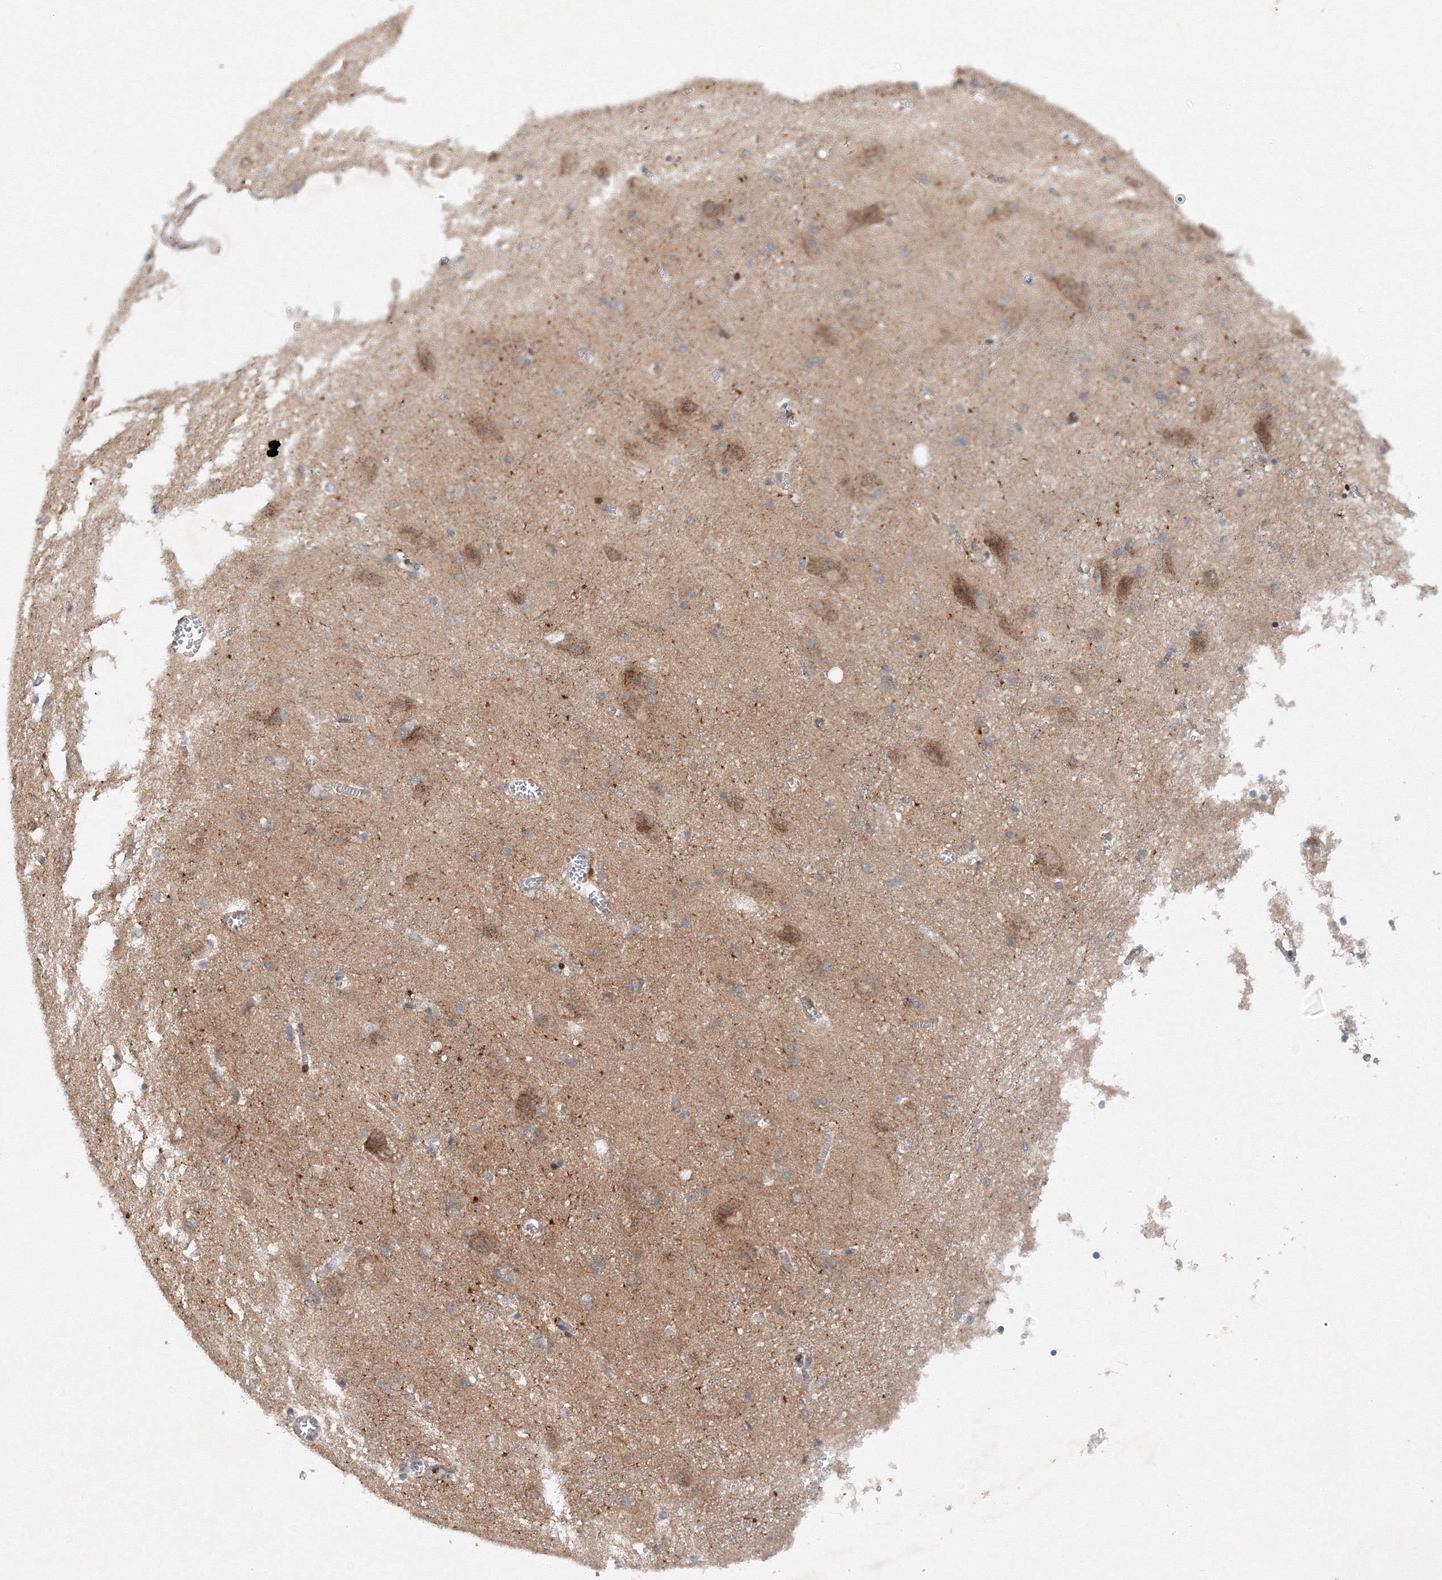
{"staining": {"intensity": "weak", "quantity": "<25%", "location": "cytoplasmic/membranous"}, "tissue": "caudate", "cell_type": "Glial cells", "image_type": "normal", "snomed": [{"axis": "morphology", "description": "Normal tissue, NOS"}, {"axis": "topography", "description": "Lateral ventricle wall"}], "caption": "The micrograph shows no staining of glial cells in benign caudate. Brightfield microscopy of immunohistochemistry (IHC) stained with DAB (3,3'-diaminobenzidine) (brown) and hematoxylin (blue), captured at high magnification.", "gene": "DCTD", "patient": {"sex": "male", "age": 37}}